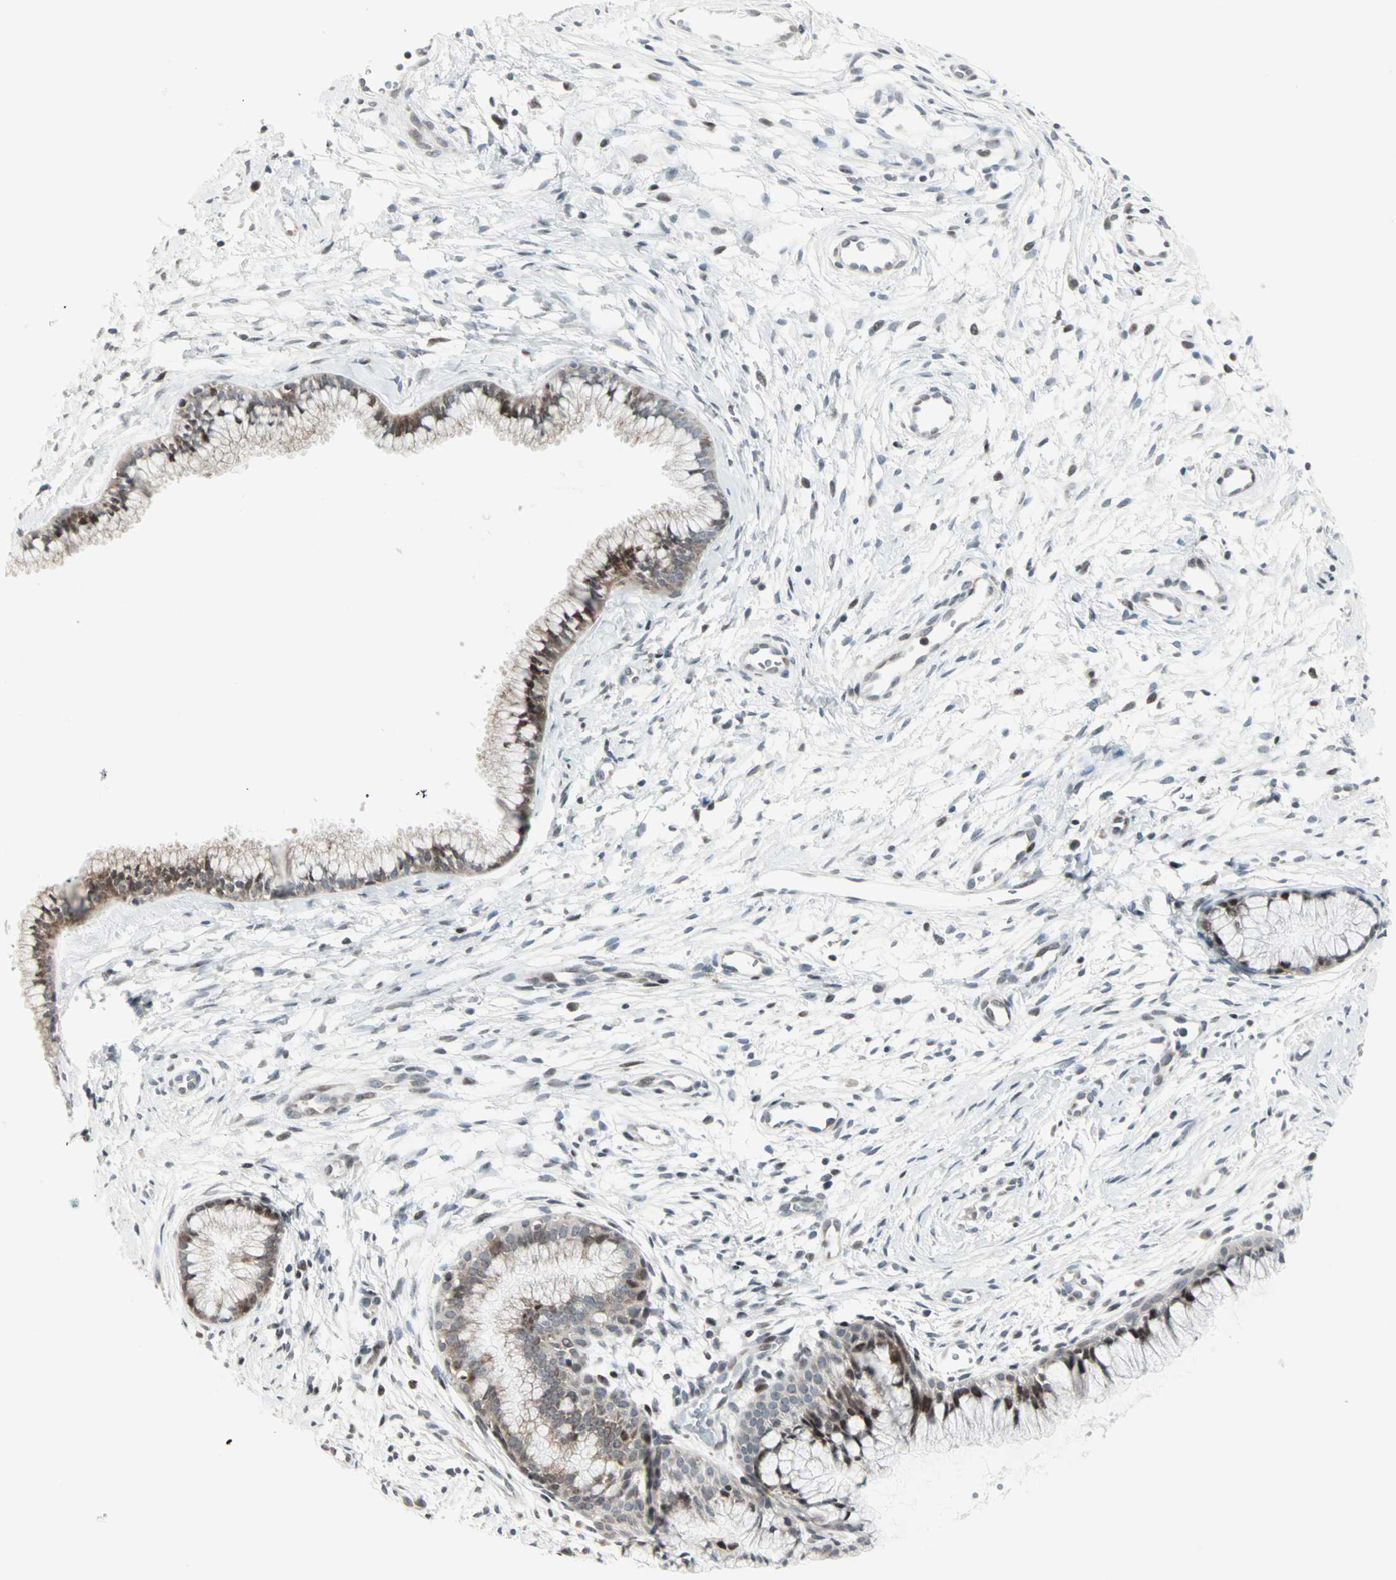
{"staining": {"intensity": "moderate", "quantity": "25%-75%", "location": "cytoplasmic/membranous"}, "tissue": "cervix", "cell_type": "Glandular cells", "image_type": "normal", "snomed": [{"axis": "morphology", "description": "Normal tissue, NOS"}, {"axis": "topography", "description": "Cervix"}], "caption": "The immunohistochemical stain highlights moderate cytoplasmic/membranous expression in glandular cells of benign cervix. (DAB IHC with brightfield microscopy, high magnification).", "gene": "CBLC", "patient": {"sex": "female", "age": 39}}